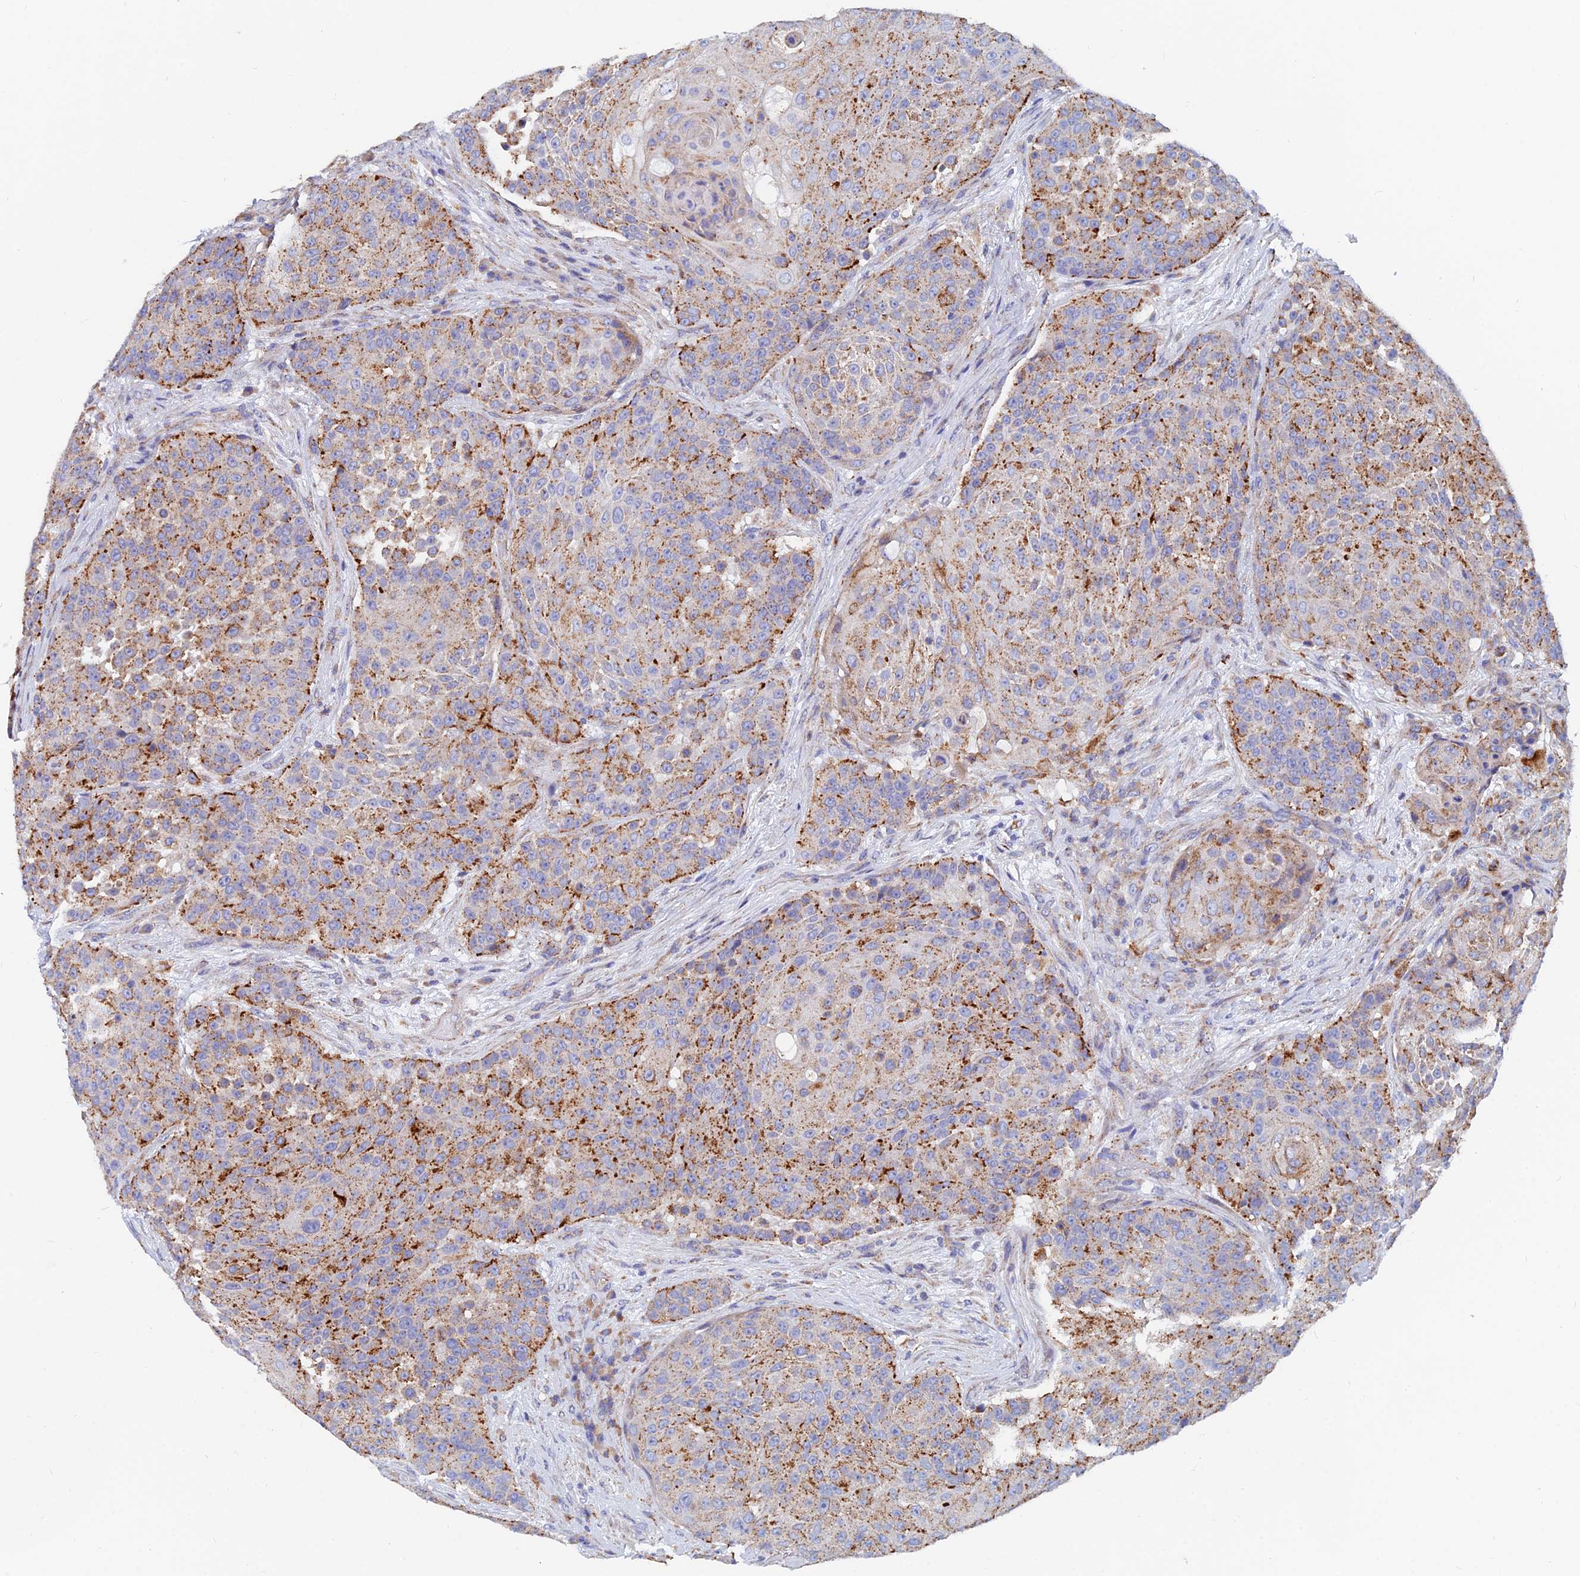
{"staining": {"intensity": "moderate", "quantity": ">75%", "location": "cytoplasmic/membranous"}, "tissue": "urothelial cancer", "cell_type": "Tumor cells", "image_type": "cancer", "snomed": [{"axis": "morphology", "description": "Urothelial carcinoma, High grade"}, {"axis": "topography", "description": "Urinary bladder"}], "caption": "Immunohistochemical staining of urothelial cancer exhibits moderate cytoplasmic/membranous protein positivity in about >75% of tumor cells.", "gene": "SPNS1", "patient": {"sex": "female", "age": 63}}